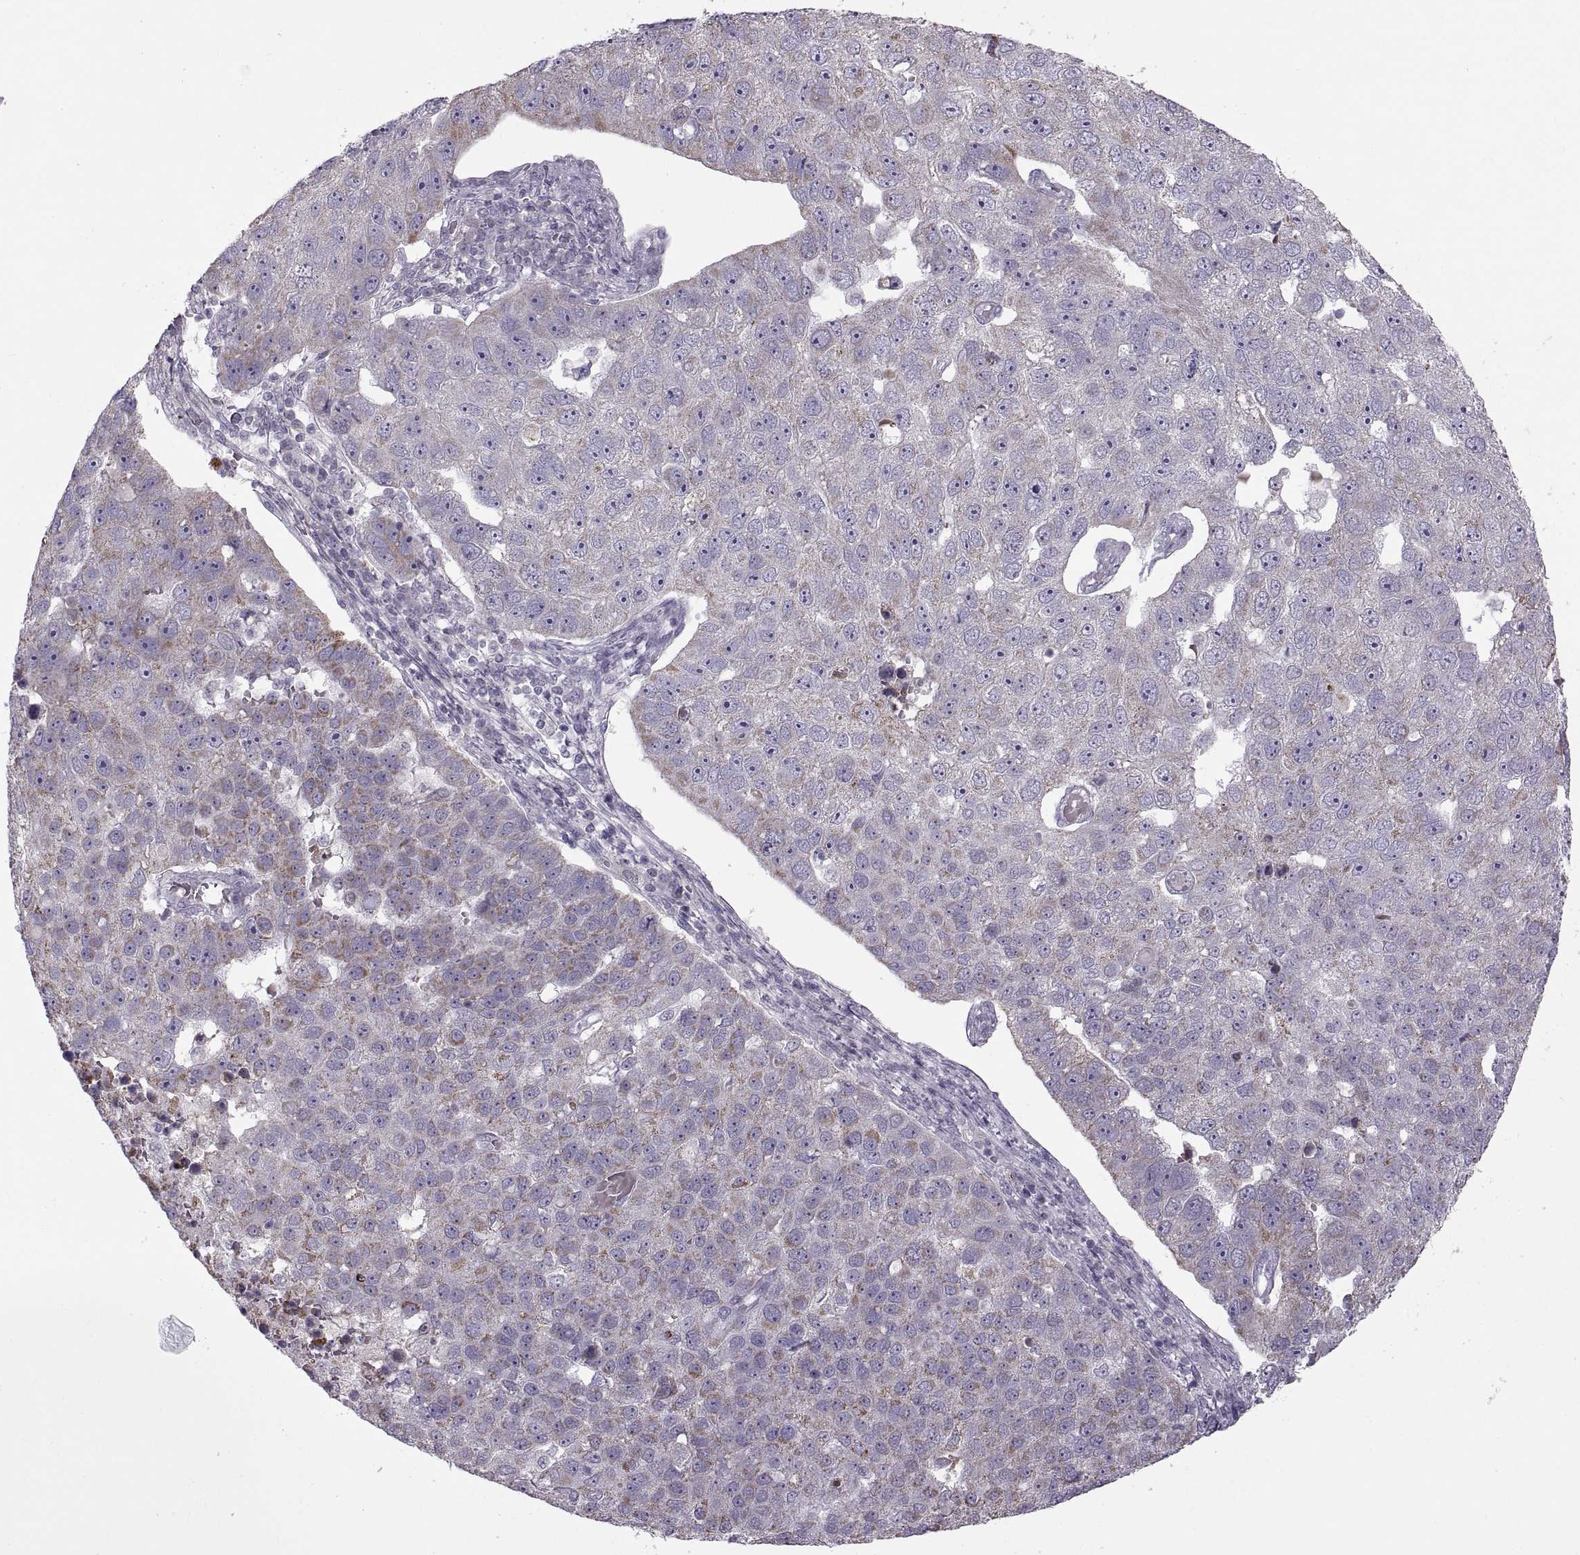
{"staining": {"intensity": "moderate", "quantity": "<25%", "location": "cytoplasmic/membranous"}, "tissue": "pancreatic cancer", "cell_type": "Tumor cells", "image_type": "cancer", "snomed": [{"axis": "morphology", "description": "Adenocarcinoma, NOS"}, {"axis": "topography", "description": "Pancreas"}], "caption": "Immunohistochemistry (DAB) staining of human pancreatic cancer (adenocarcinoma) displays moderate cytoplasmic/membranous protein staining in approximately <25% of tumor cells. (Brightfield microscopy of DAB IHC at high magnification).", "gene": "PIERCE1", "patient": {"sex": "female", "age": 61}}